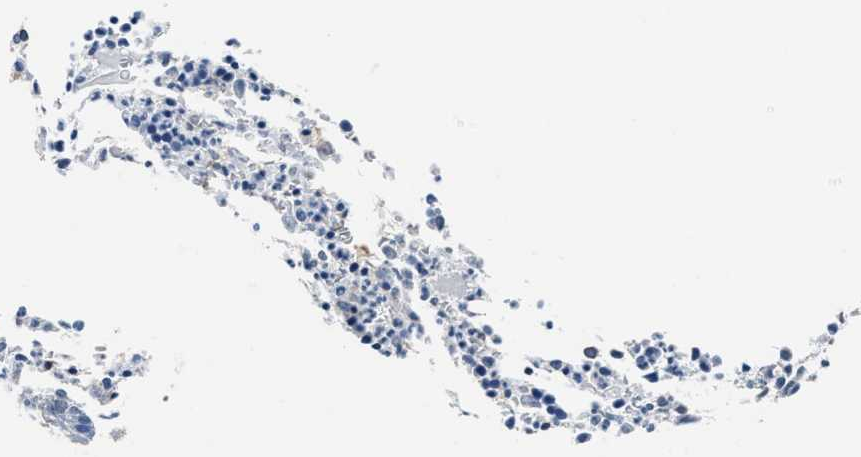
{"staining": {"intensity": "weak", "quantity": "<25%", "location": "cytoplasmic/membranous"}, "tissue": "bone marrow", "cell_type": "Hematopoietic cells", "image_type": "normal", "snomed": [{"axis": "morphology", "description": "Normal tissue, NOS"}, {"axis": "morphology", "description": "Inflammation, NOS"}, {"axis": "topography", "description": "Bone marrow"}], "caption": "Immunohistochemical staining of normal human bone marrow reveals no significant staining in hematopoietic cells.", "gene": "MYH3", "patient": {"sex": "male", "age": 31}}